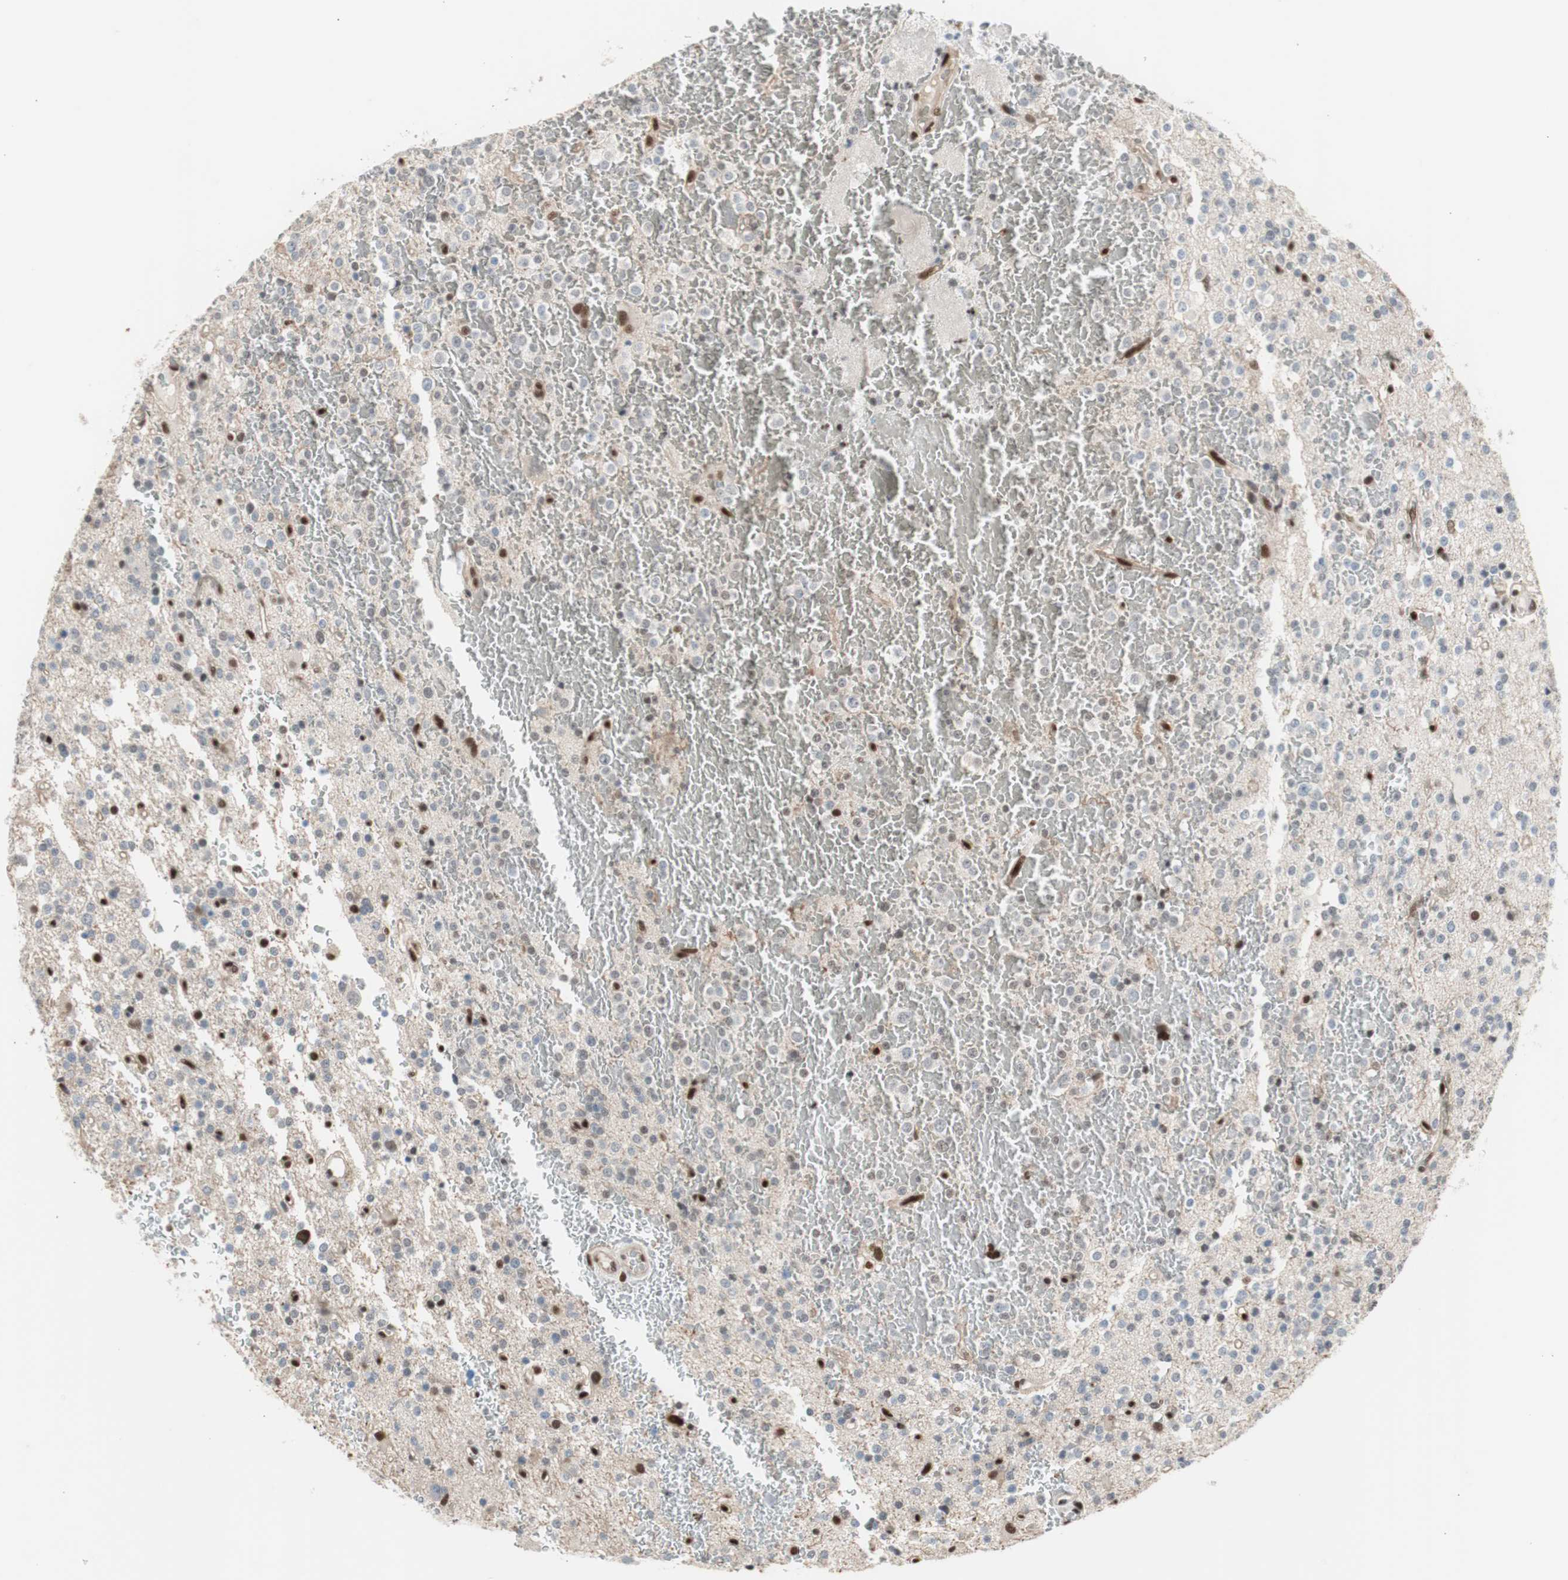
{"staining": {"intensity": "moderate", "quantity": "<25%", "location": "nuclear"}, "tissue": "glioma", "cell_type": "Tumor cells", "image_type": "cancer", "snomed": [{"axis": "morphology", "description": "Glioma, malignant, High grade"}, {"axis": "topography", "description": "Brain"}], "caption": "Immunohistochemical staining of human glioma displays low levels of moderate nuclear protein expression in about <25% of tumor cells.", "gene": "PML", "patient": {"sex": "male", "age": 47}}